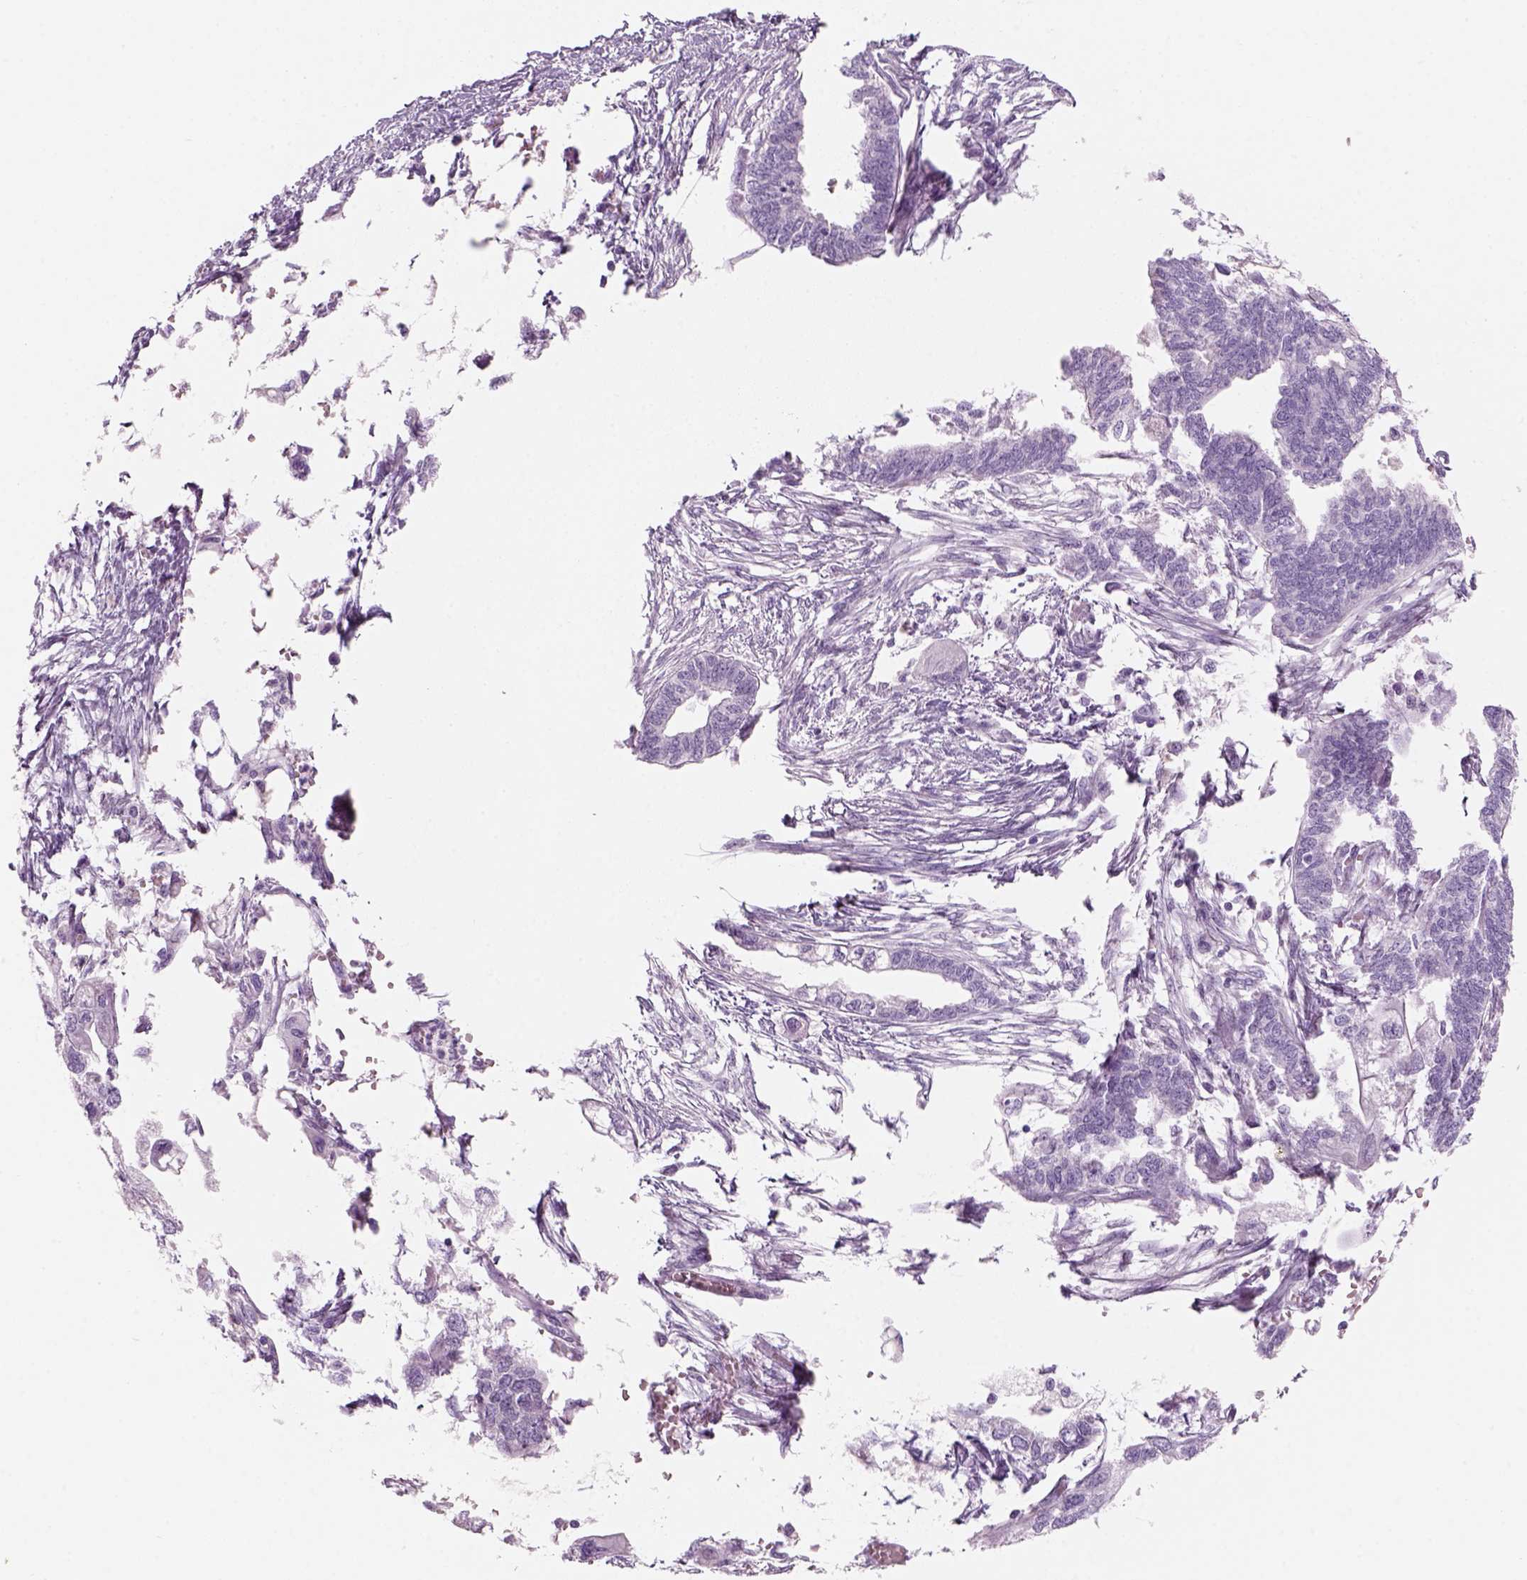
{"staining": {"intensity": "negative", "quantity": "none", "location": "none"}, "tissue": "endometrial cancer", "cell_type": "Tumor cells", "image_type": "cancer", "snomed": [{"axis": "morphology", "description": "Adenocarcinoma, NOS"}, {"axis": "morphology", "description": "Adenocarcinoma, metastatic, NOS"}, {"axis": "topography", "description": "Adipose tissue"}, {"axis": "topography", "description": "Endometrium"}], "caption": "IHC of human adenocarcinoma (endometrial) exhibits no positivity in tumor cells.", "gene": "KRTAP11-1", "patient": {"sex": "female", "age": 67}}